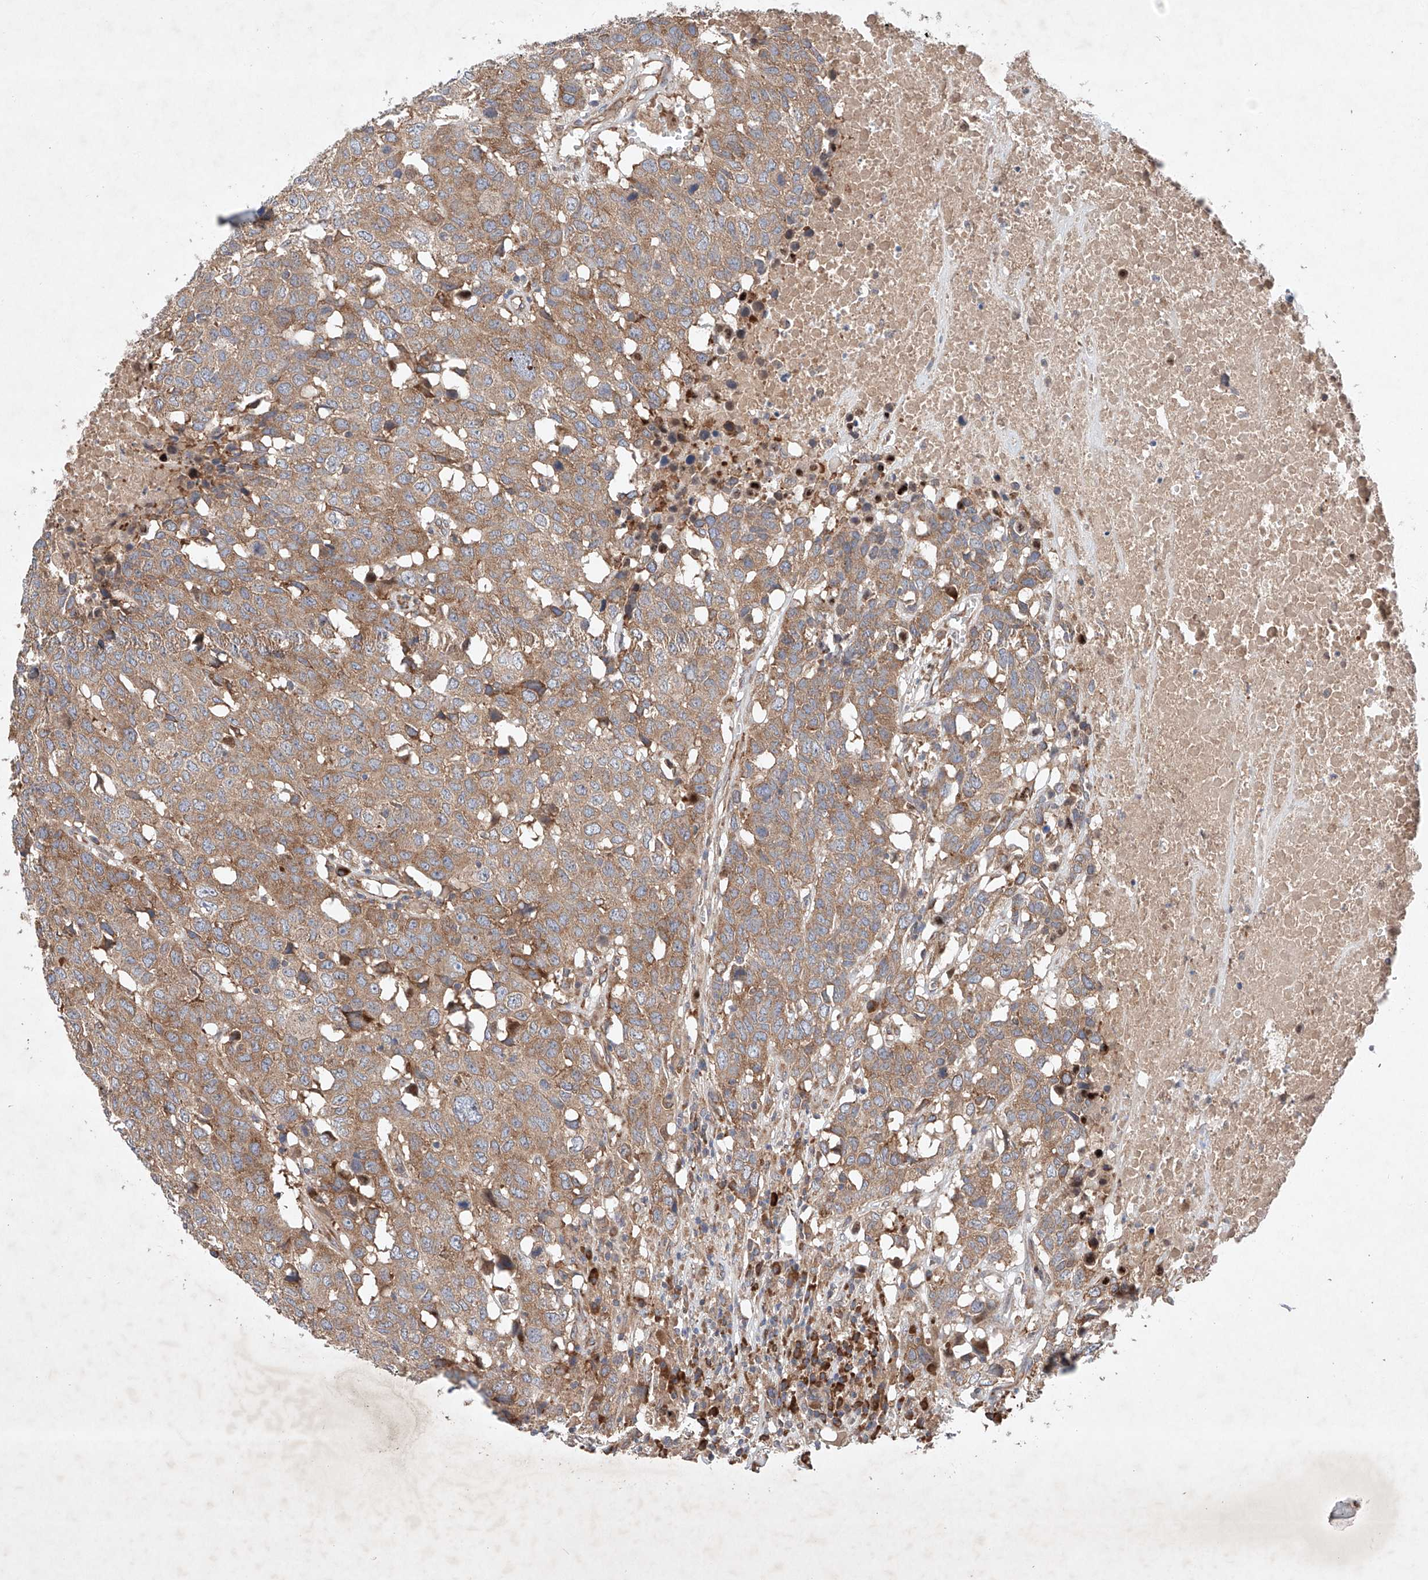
{"staining": {"intensity": "moderate", "quantity": ">75%", "location": "cytoplasmic/membranous"}, "tissue": "head and neck cancer", "cell_type": "Tumor cells", "image_type": "cancer", "snomed": [{"axis": "morphology", "description": "Squamous cell carcinoma, NOS"}, {"axis": "topography", "description": "Head-Neck"}], "caption": "Protein expression analysis of human squamous cell carcinoma (head and neck) reveals moderate cytoplasmic/membranous expression in approximately >75% of tumor cells.", "gene": "FASTK", "patient": {"sex": "male", "age": 66}}